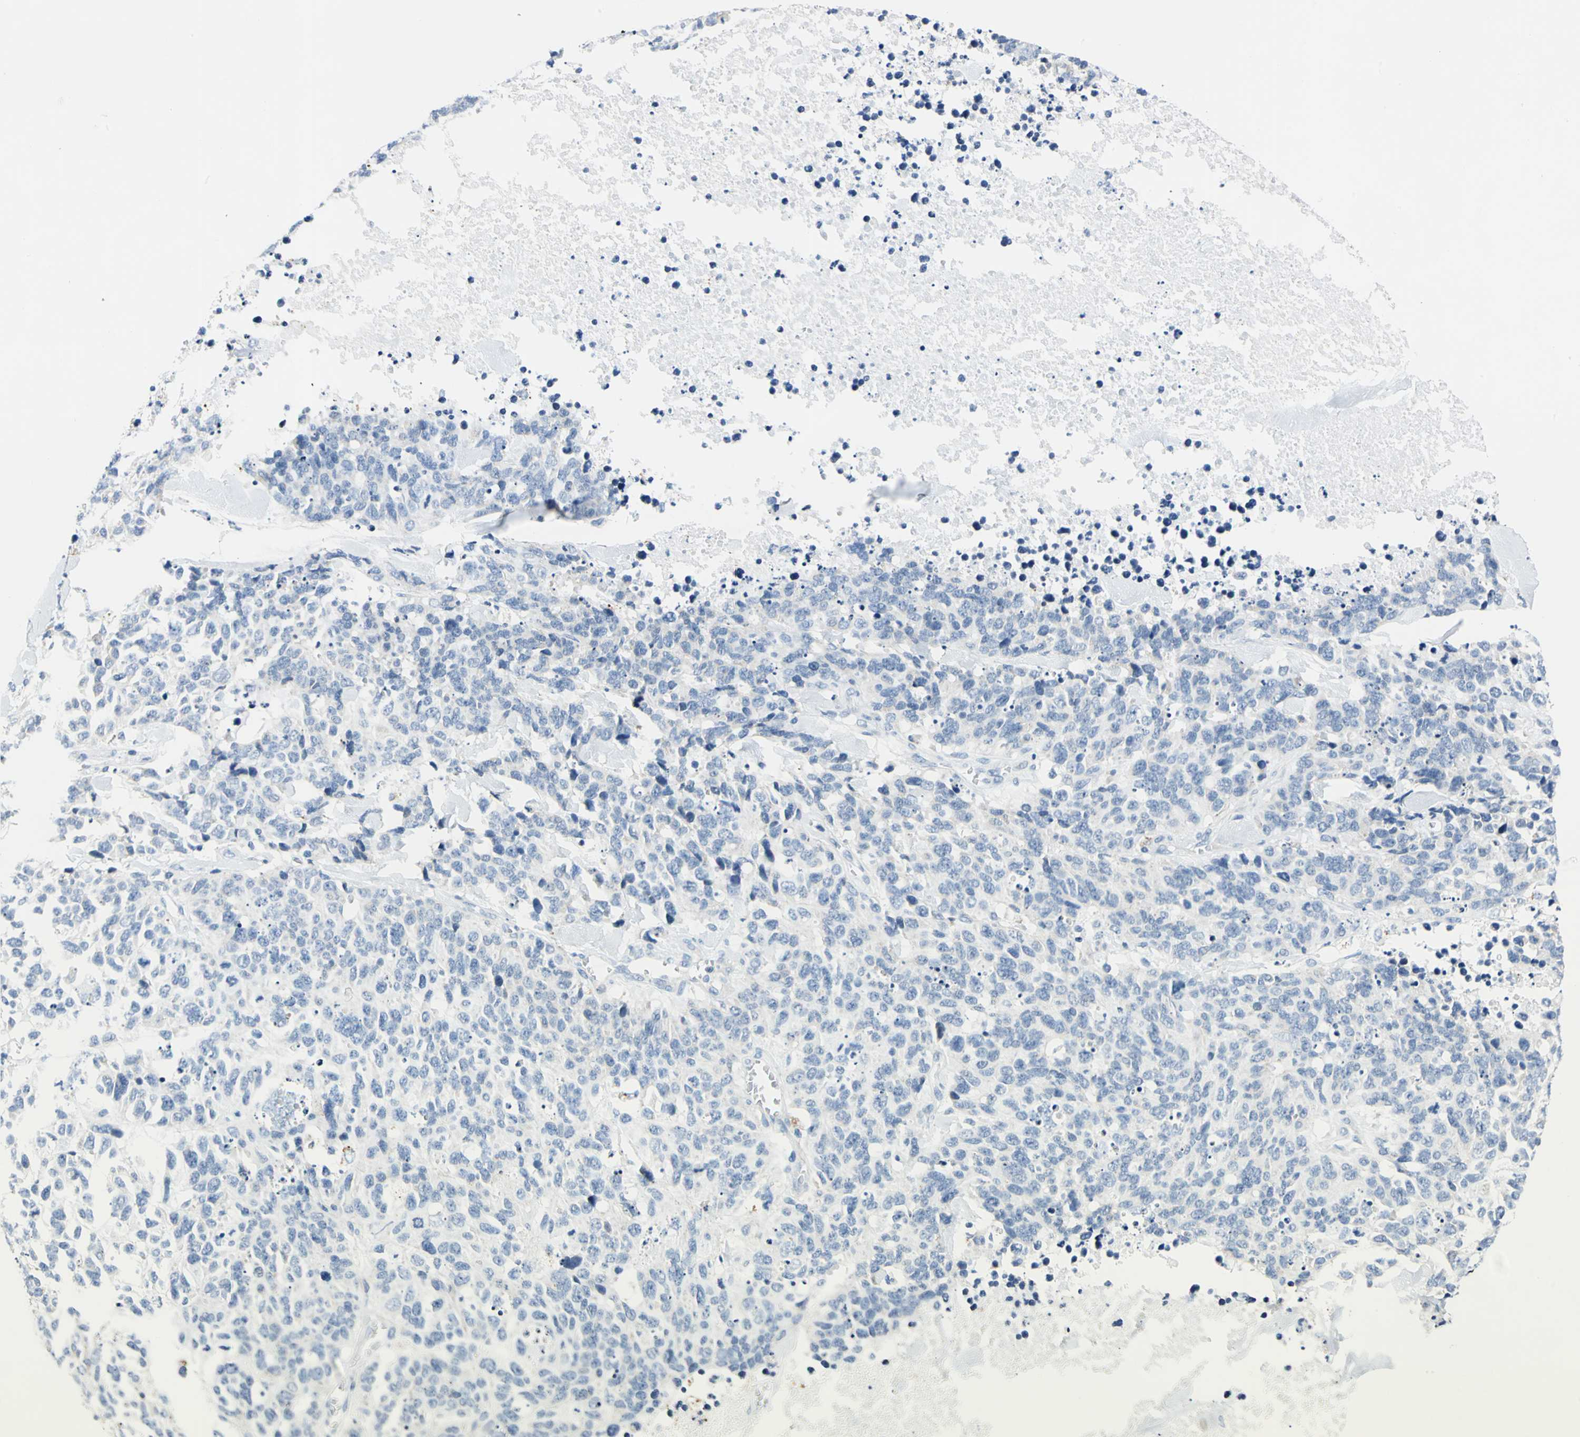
{"staining": {"intensity": "weak", "quantity": "<25%", "location": "cytoplasmic/membranous"}, "tissue": "lung cancer", "cell_type": "Tumor cells", "image_type": "cancer", "snomed": [{"axis": "morphology", "description": "Neoplasm, malignant, NOS"}, {"axis": "topography", "description": "Lung"}], "caption": "Lung cancer stained for a protein using immunohistochemistry (IHC) reveals no expression tumor cells.", "gene": "RASD2", "patient": {"sex": "female", "age": 58}}